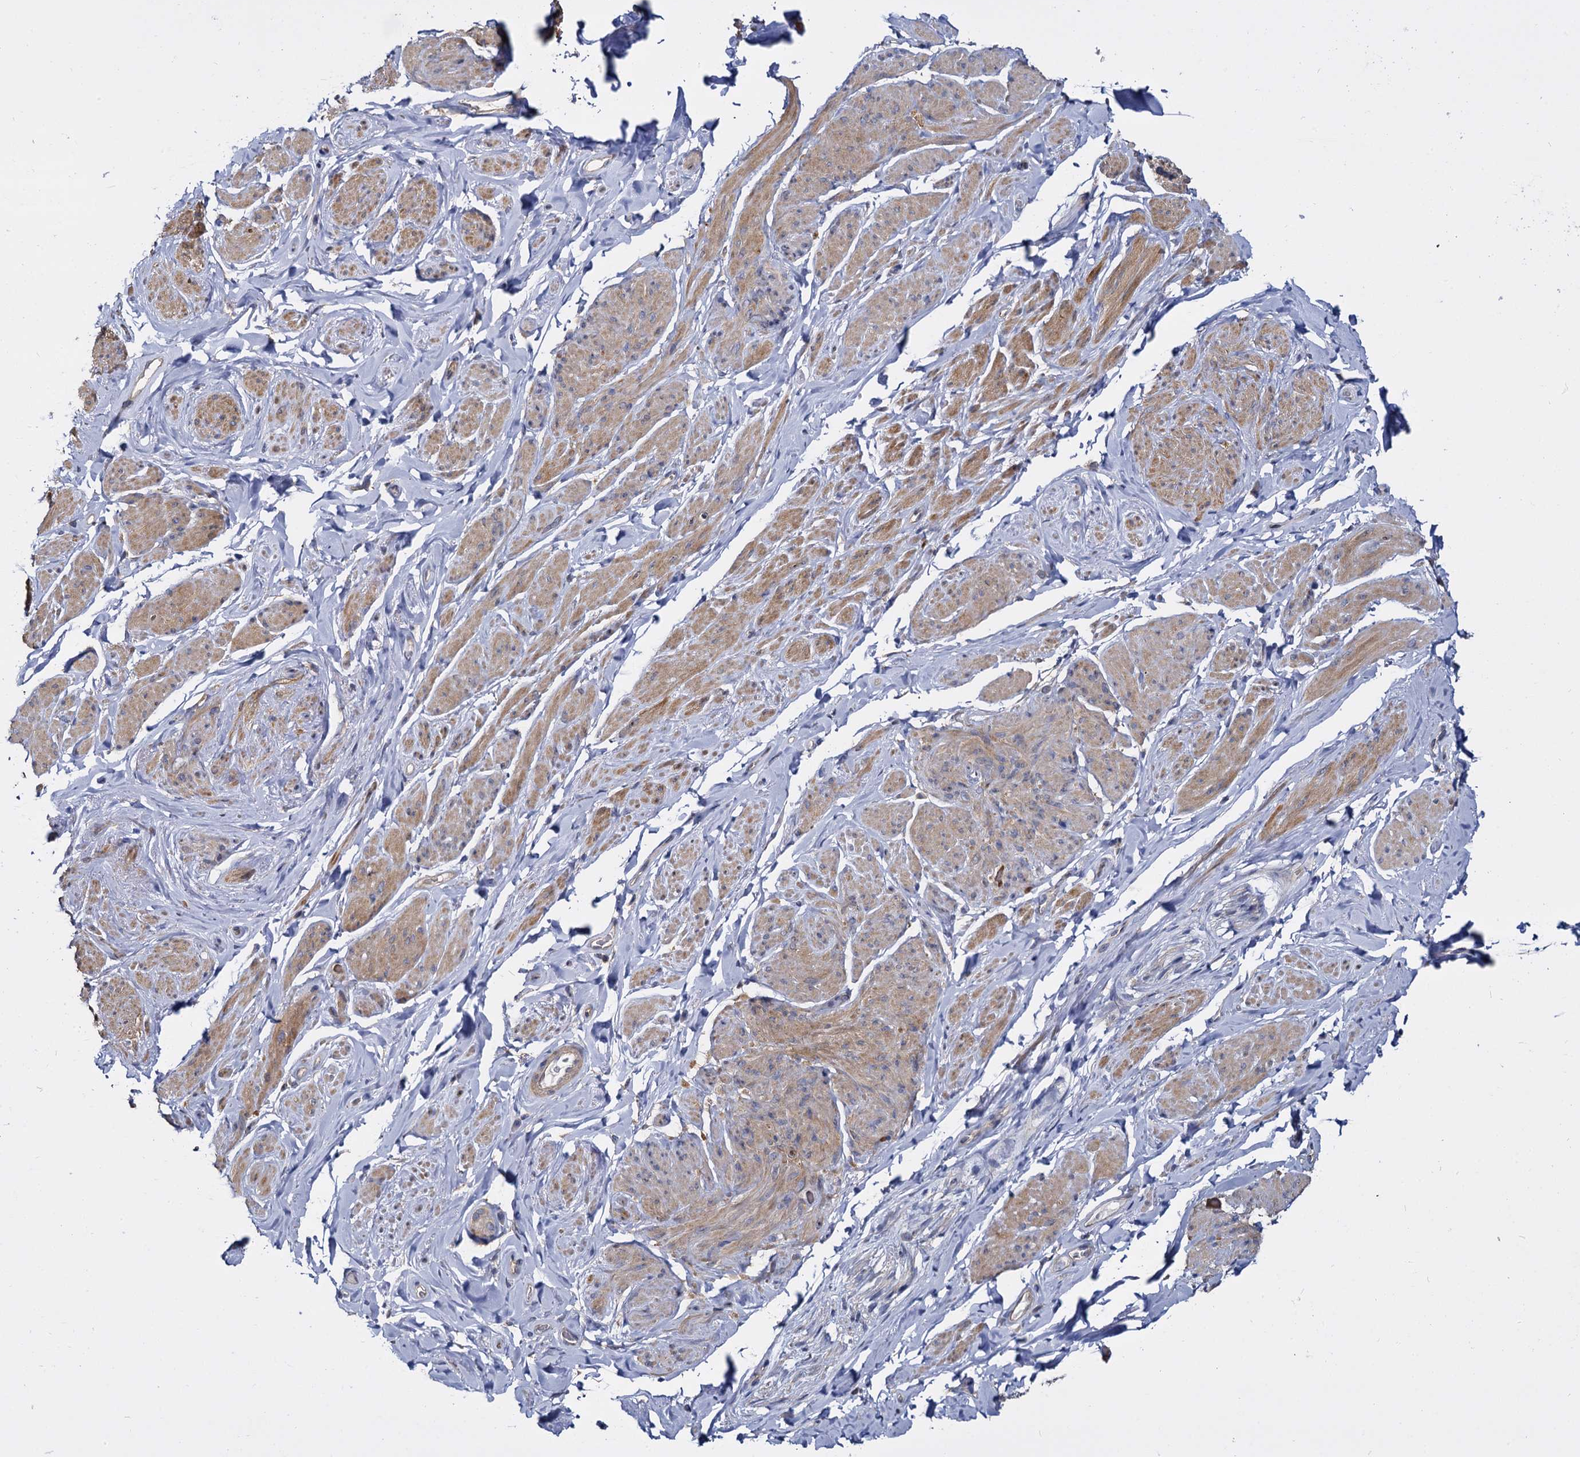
{"staining": {"intensity": "moderate", "quantity": "25%-75%", "location": "cytoplasmic/membranous"}, "tissue": "smooth muscle", "cell_type": "Smooth muscle cells", "image_type": "normal", "snomed": [{"axis": "morphology", "description": "Normal tissue, NOS"}, {"axis": "topography", "description": "Smooth muscle"}, {"axis": "topography", "description": "Peripheral nerve tissue"}], "caption": "Smooth muscle stained with a brown dye displays moderate cytoplasmic/membranous positive expression in approximately 25%-75% of smooth muscle cells.", "gene": "ANKRD13A", "patient": {"sex": "male", "age": 69}}